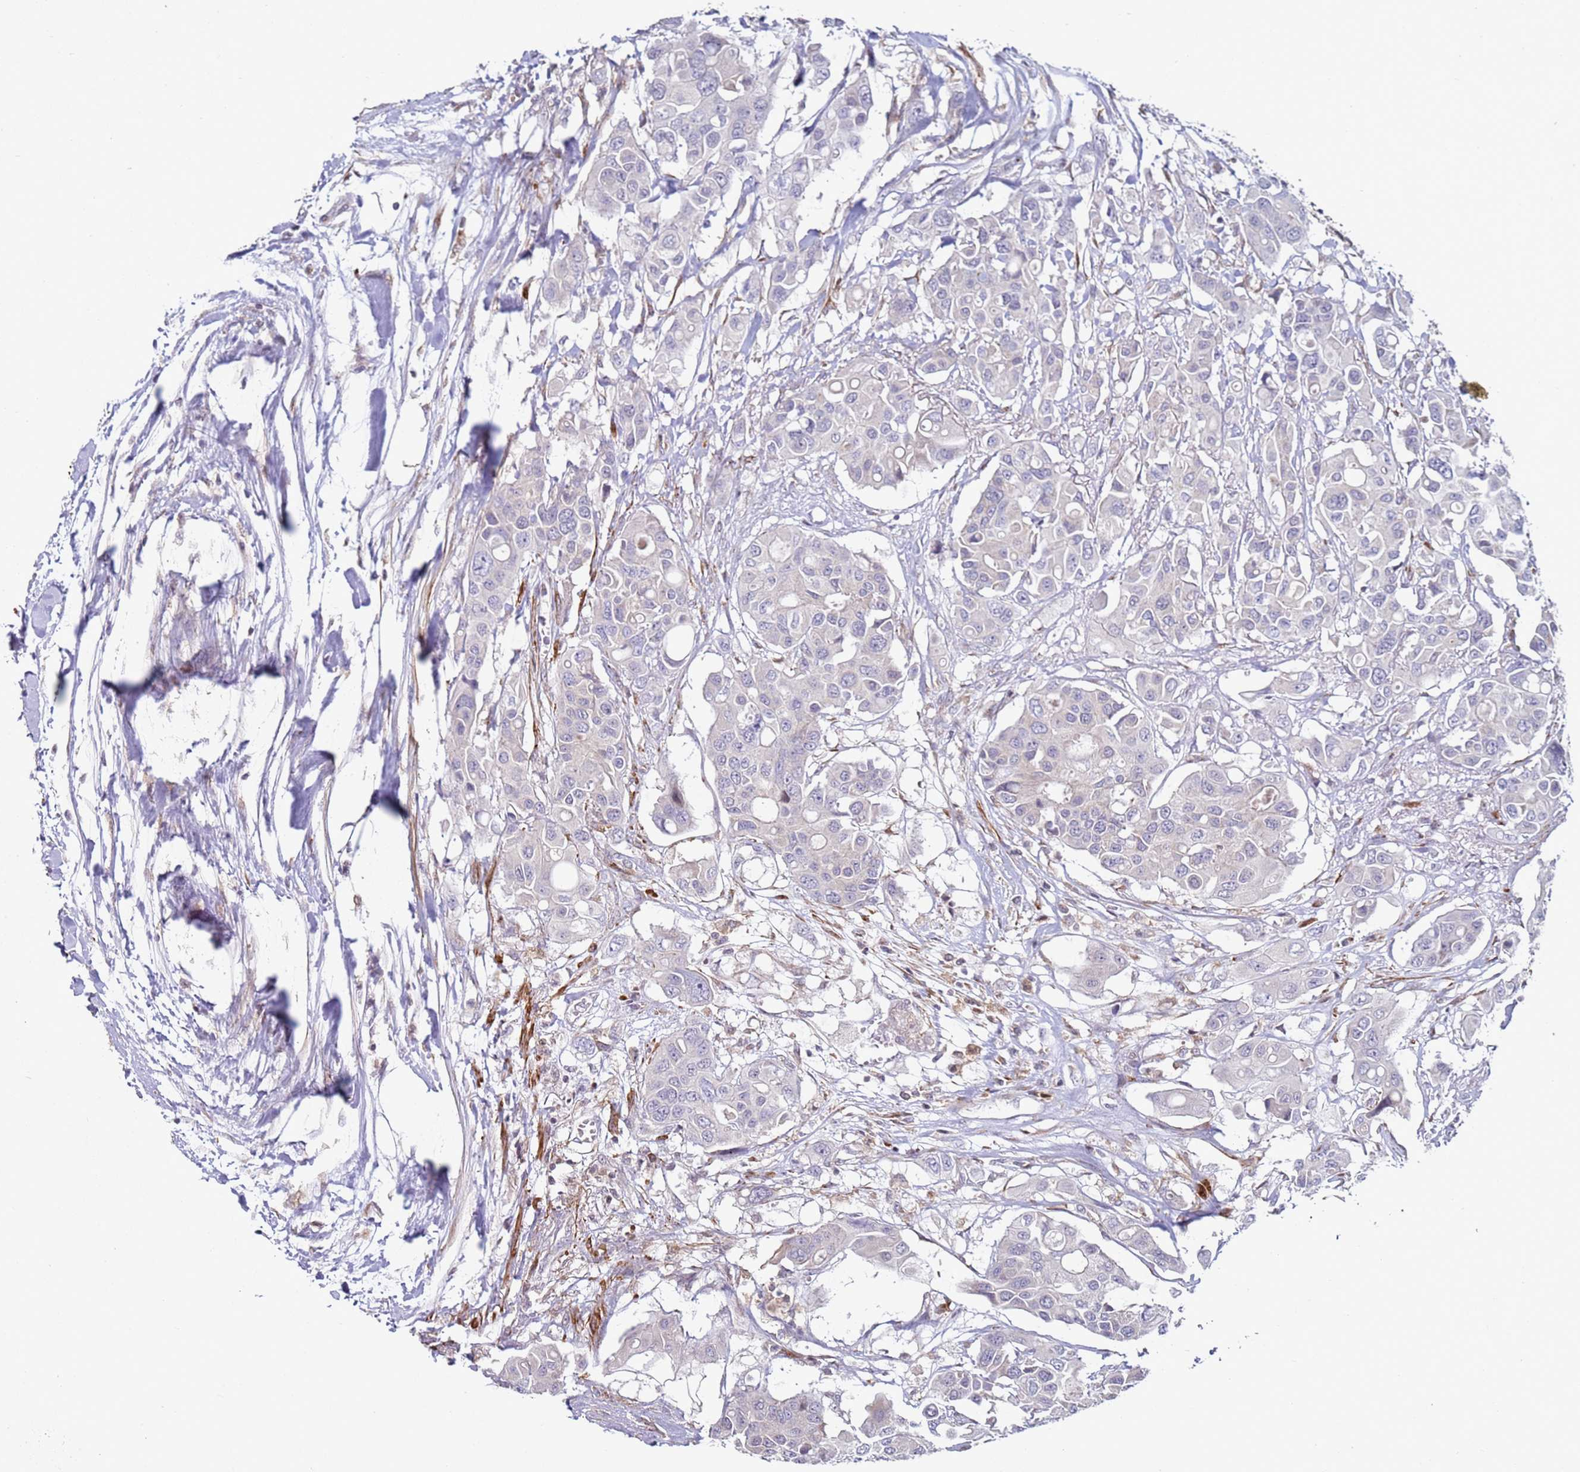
{"staining": {"intensity": "negative", "quantity": "none", "location": "none"}, "tissue": "colorectal cancer", "cell_type": "Tumor cells", "image_type": "cancer", "snomed": [{"axis": "morphology", "description": "Adenocarcinoma, NOS"}, {"axis": "topography", "description": "Colon"}], "caption": "Tumor cells show no significant protein expression in colorectal adenocarcinoma.", "gene": "SNAPC4", "patient": {"sex": "male", "age": 77}}